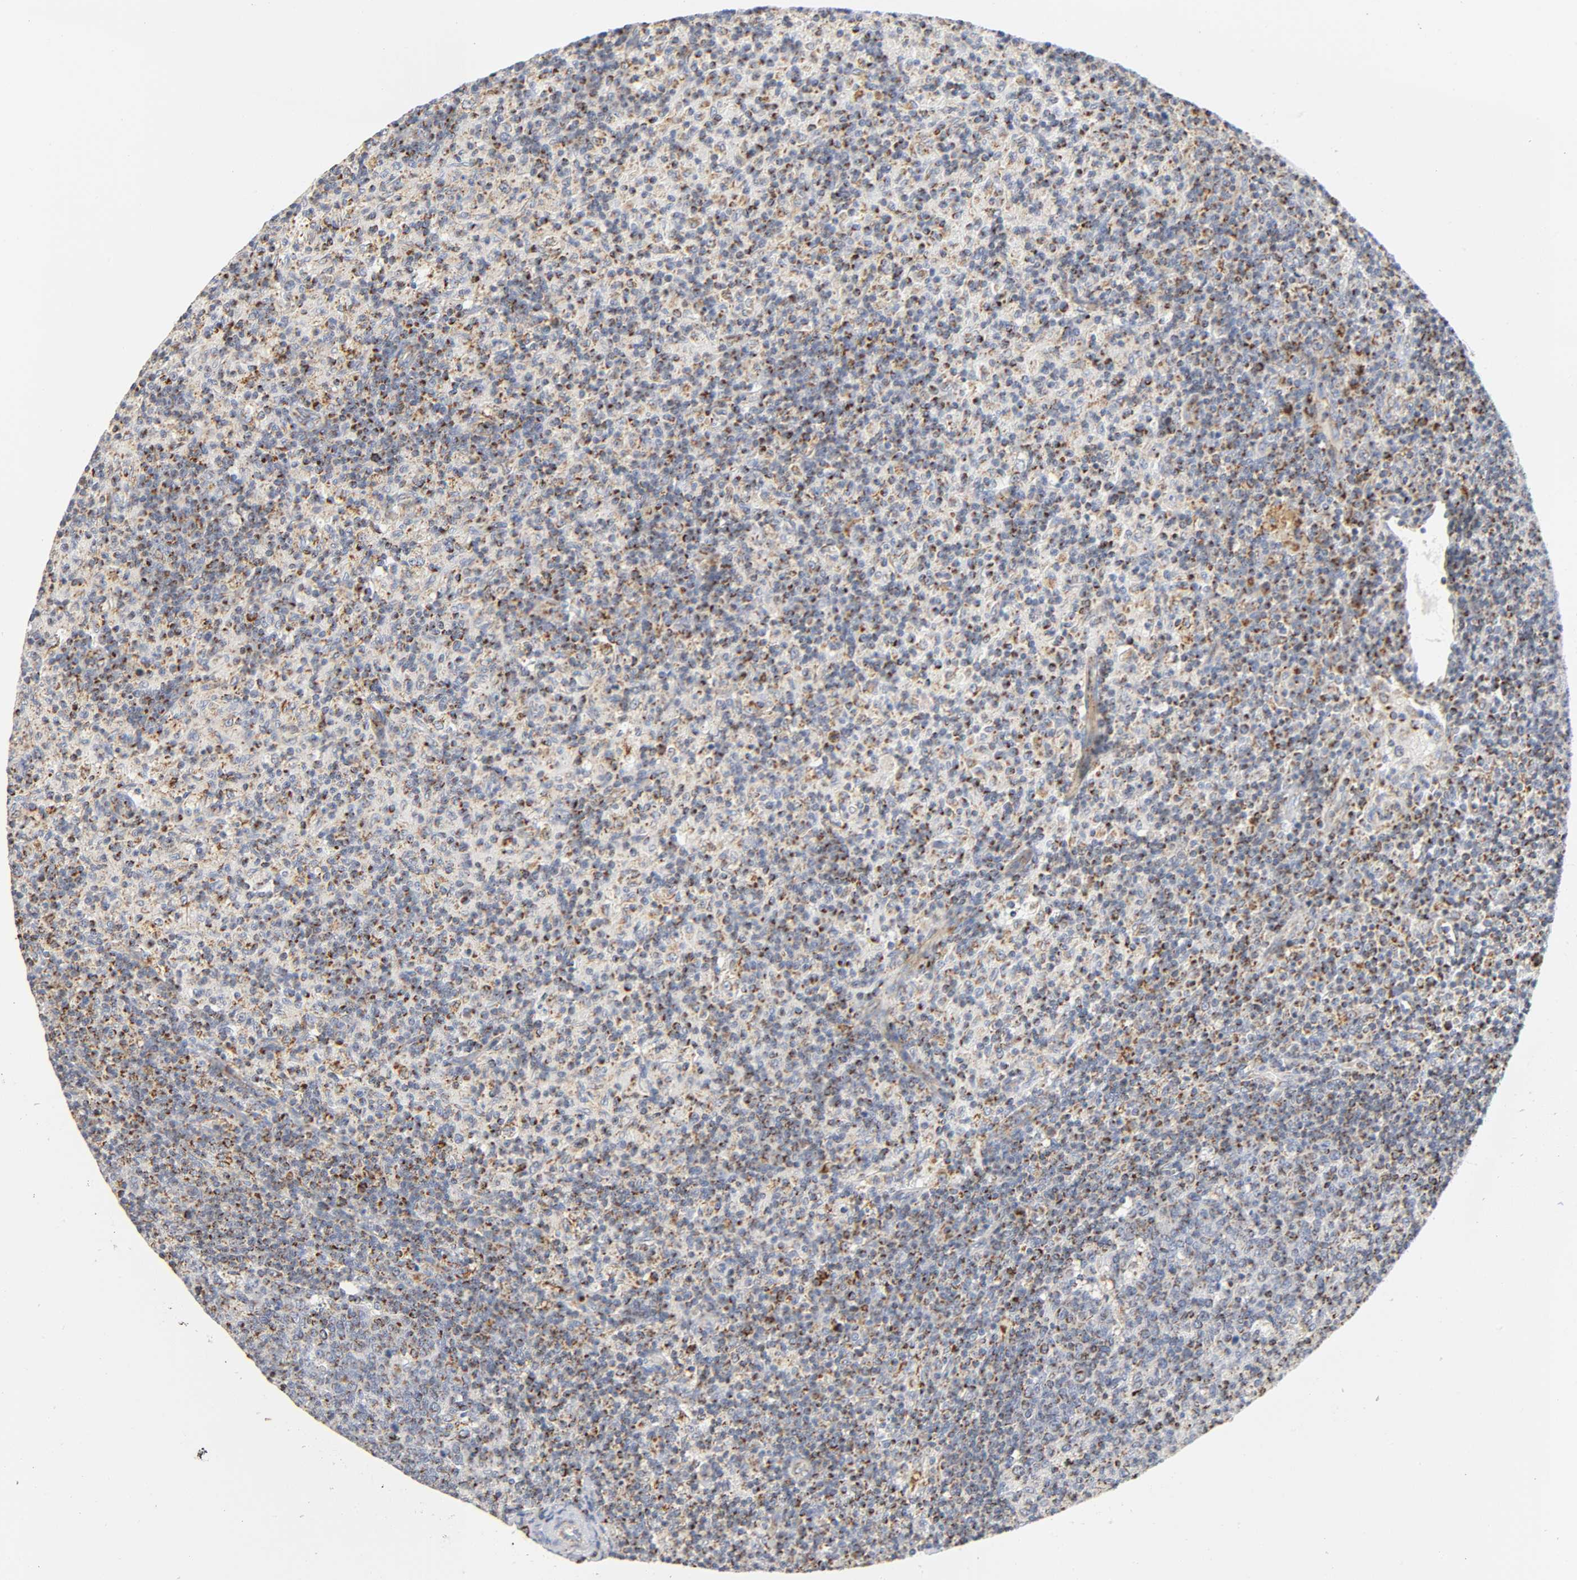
{"staining": {"intensity": "strong", "quantity": ">75%", "location": "cytoplasmic/membranous"}, "tissue": "lymph node", "cell_type": "Germinal center cells", "image_type": "normal", "snomed": [{"axis": "morphology", "description": "Normal tissue, NOS"}, {"axis": "morphology", "description": "Inflammation, NOS"}, {"axis": "topography", "description": "Lymph node"}], "caption": "Strong cytoplasmic/membranous expression is identified in about >75% of germinal center cells in unremarkable lymph node. (Stains: DAB (3,3'-diaminobenzidine) in brown, nuclei in blue, Microscopy: brightfield microscopy at high magnification).", "gene": "BAK1", "patient": {"sex": "male", "age": 55}}